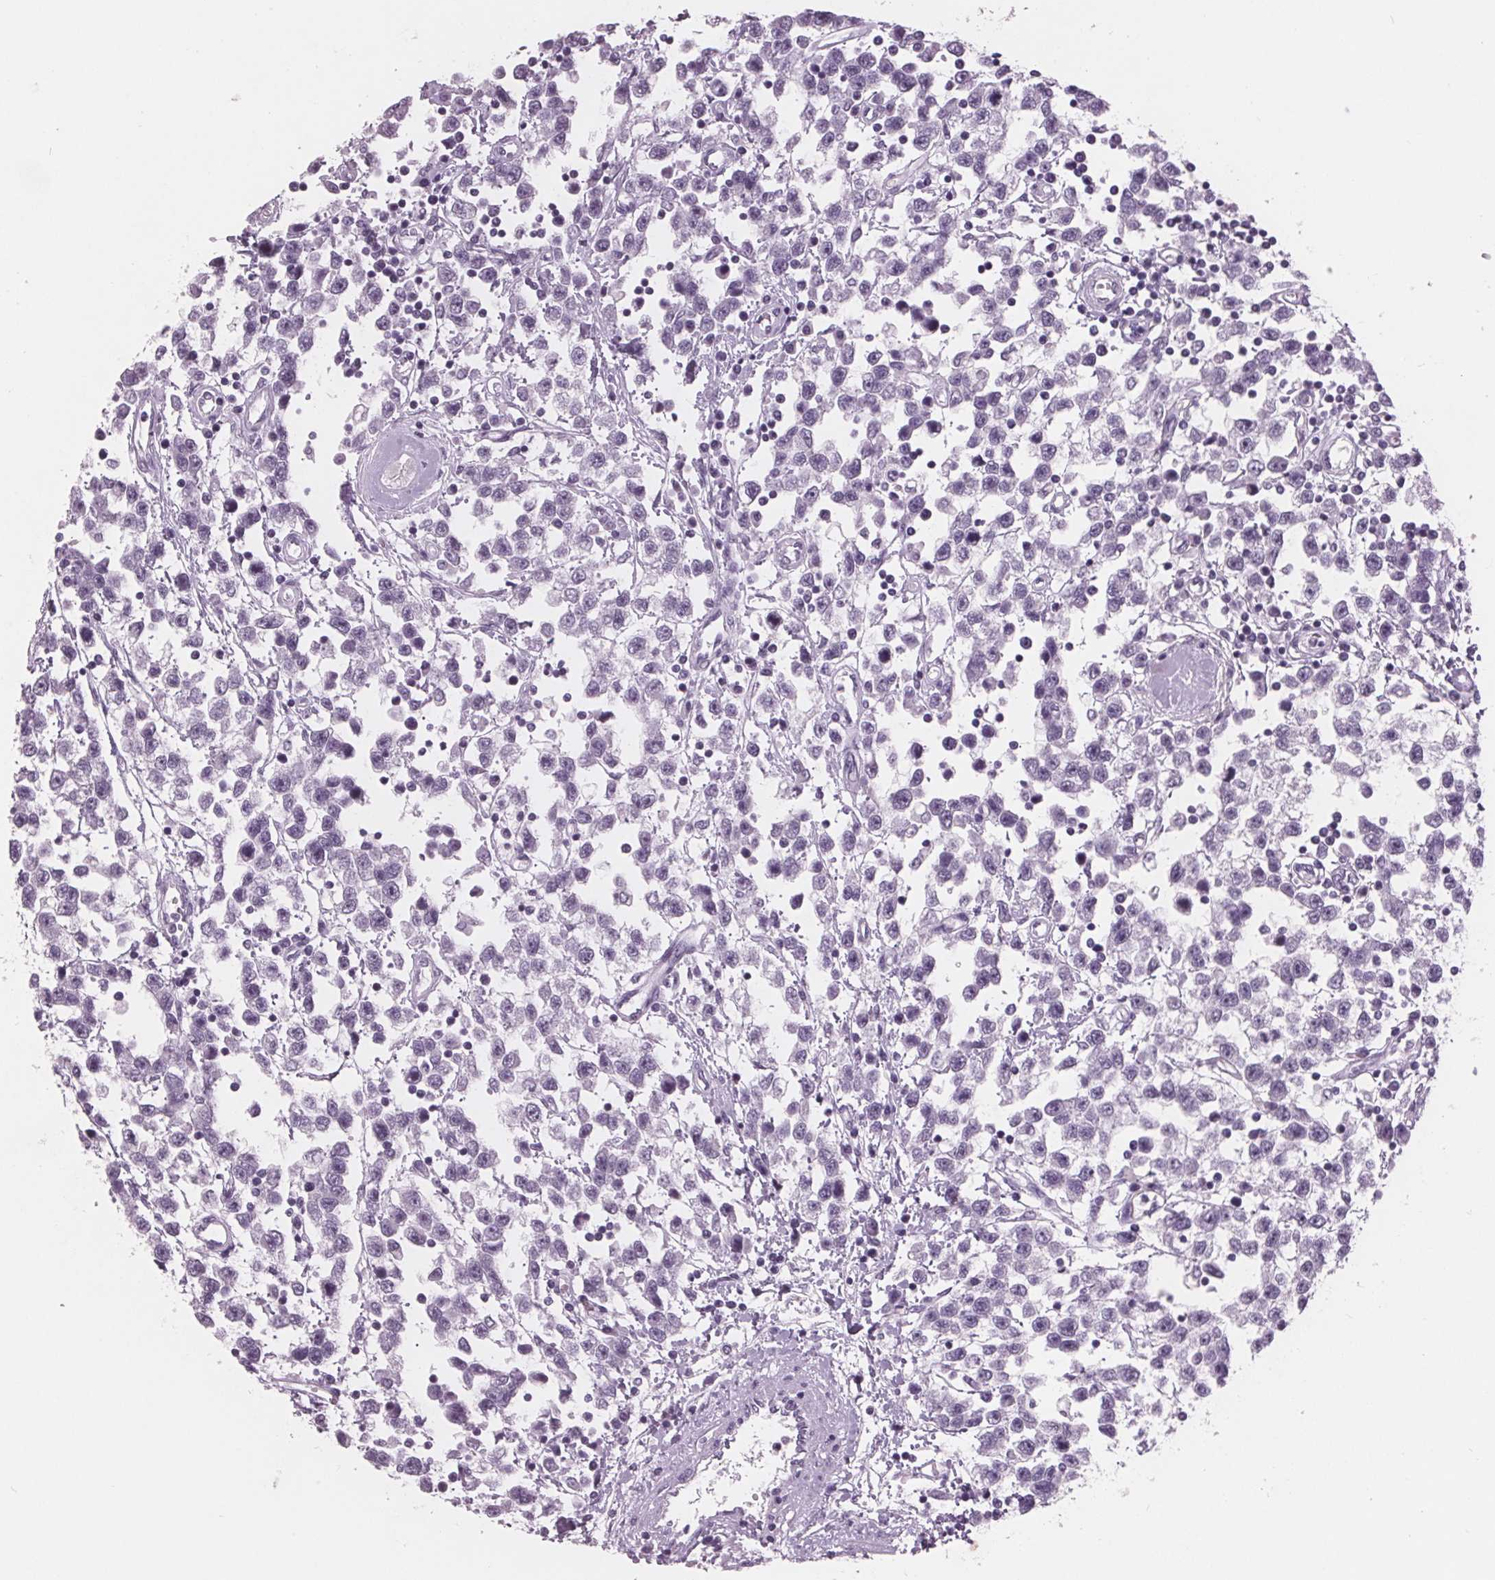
{"staining": {"intensity": "negative", "quantity": "none", "location": "none"}, "tissue": "testis cancer", "cell_type": "Tumor cells", "image_type": "cancer", "snomed": [{"axis": "morphology", "description": "Seminoma, NOS"}, {"axis": "topography", "description": "Testis"}], "caption": "A histopathology image of seminoma (testis) stained for a protein shows no brown staining in tumor cells.", "gene": "AMBP", "patient": {"sex": "male", "age": 34}}